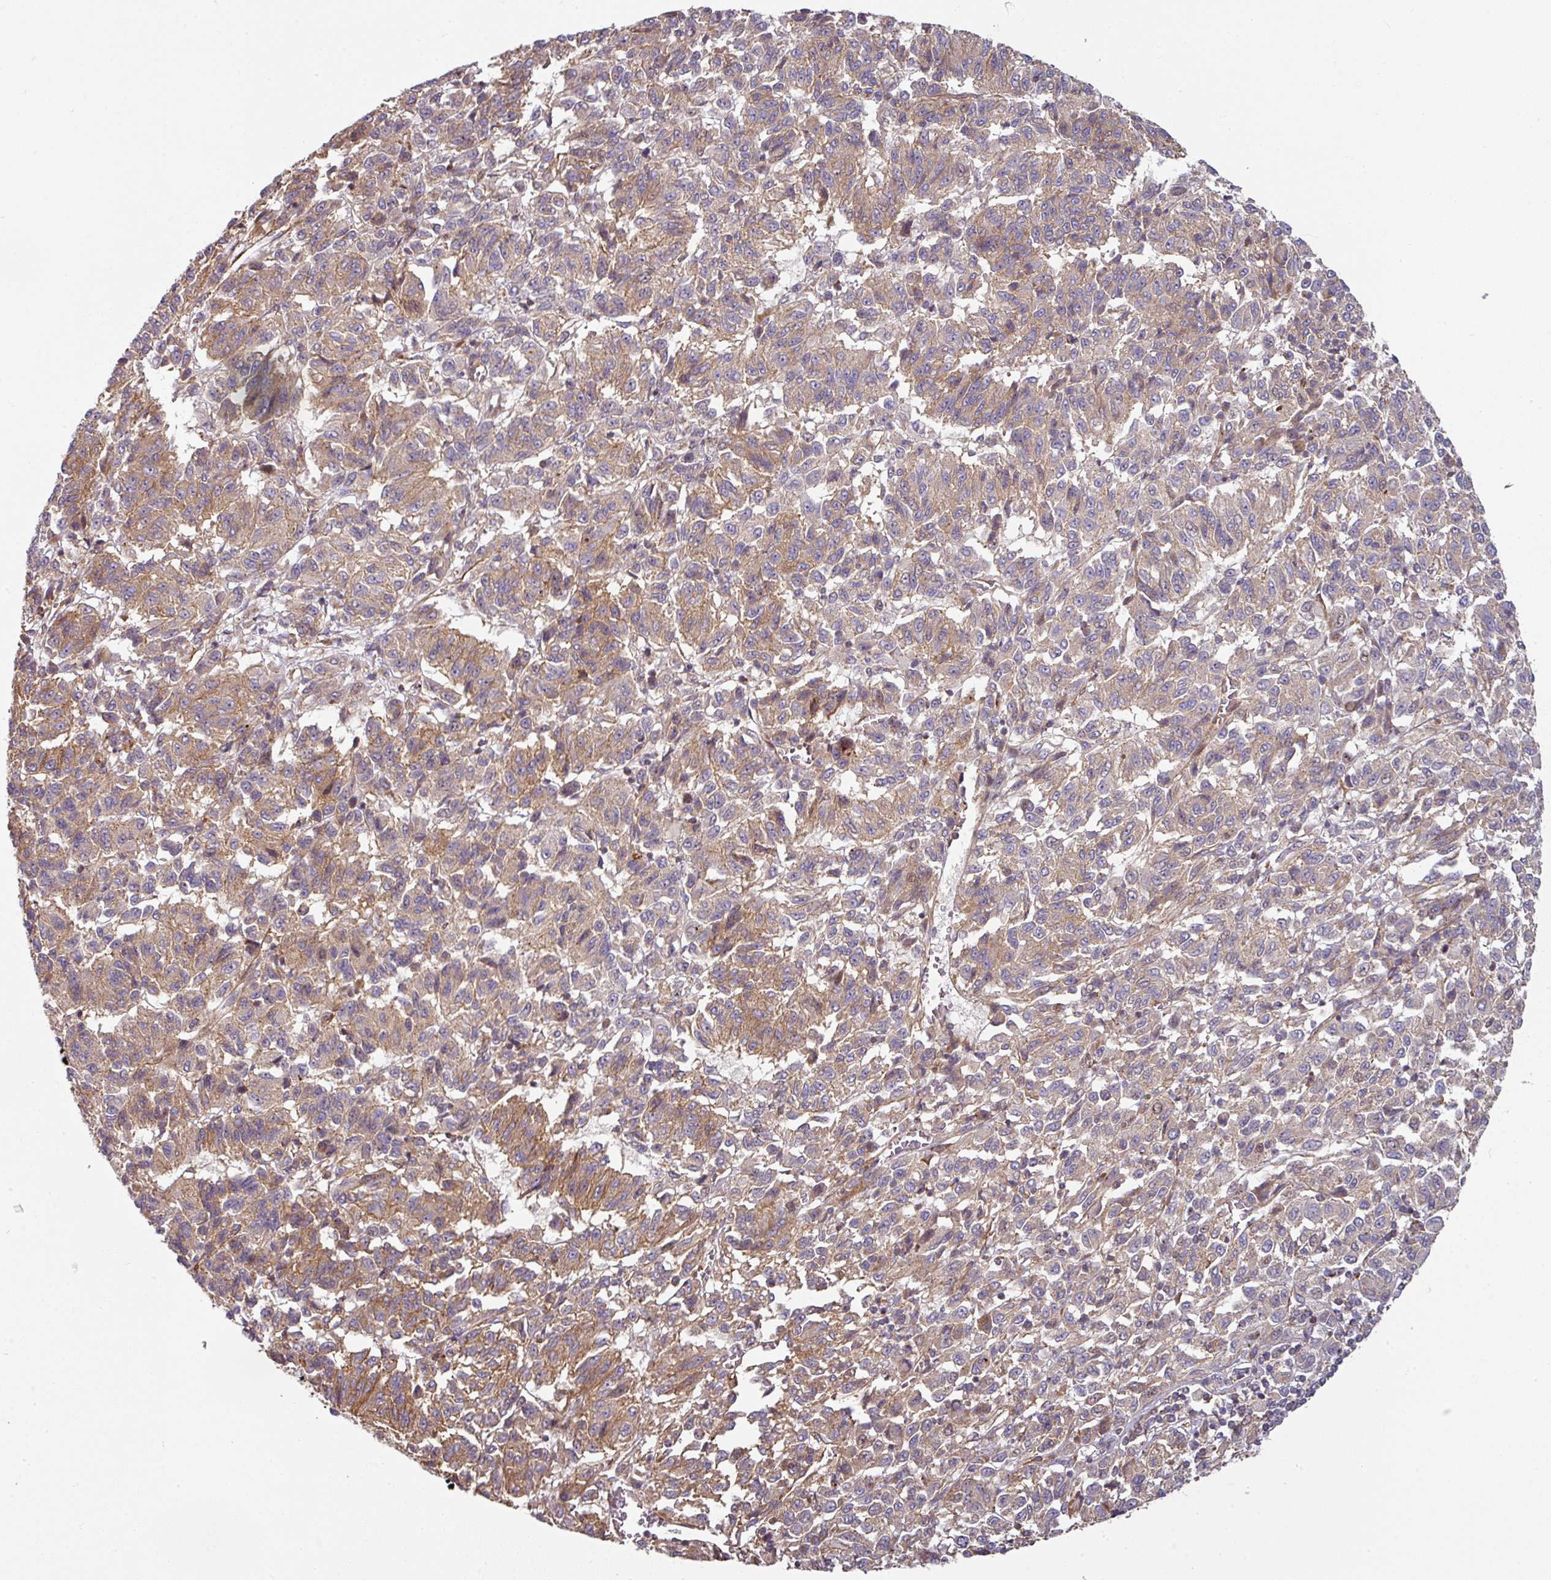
{"staining": {"intensity": "moderate", "quantity": "25%-75%", "location": "cytoplasmic/membranous"}, "tissue": "melanoma", "cell_type": "Tumor cells", "image_type": "cancer", "snomed": [{"axis": "morphology", "description": "Malignant melanoma, Metastatic site"}, {"axis": "topography", "description": "Lung"}], "caption": "A photomicrograph showing moderate cytoplasmic/membranous expression in about 25%-75% of tumor cells in malignant melanoma (metastatic site), as visualized by brown immunohistochemical staining.", "gene": "CASP2", "patient": {"sex": "male", "age": 64}}